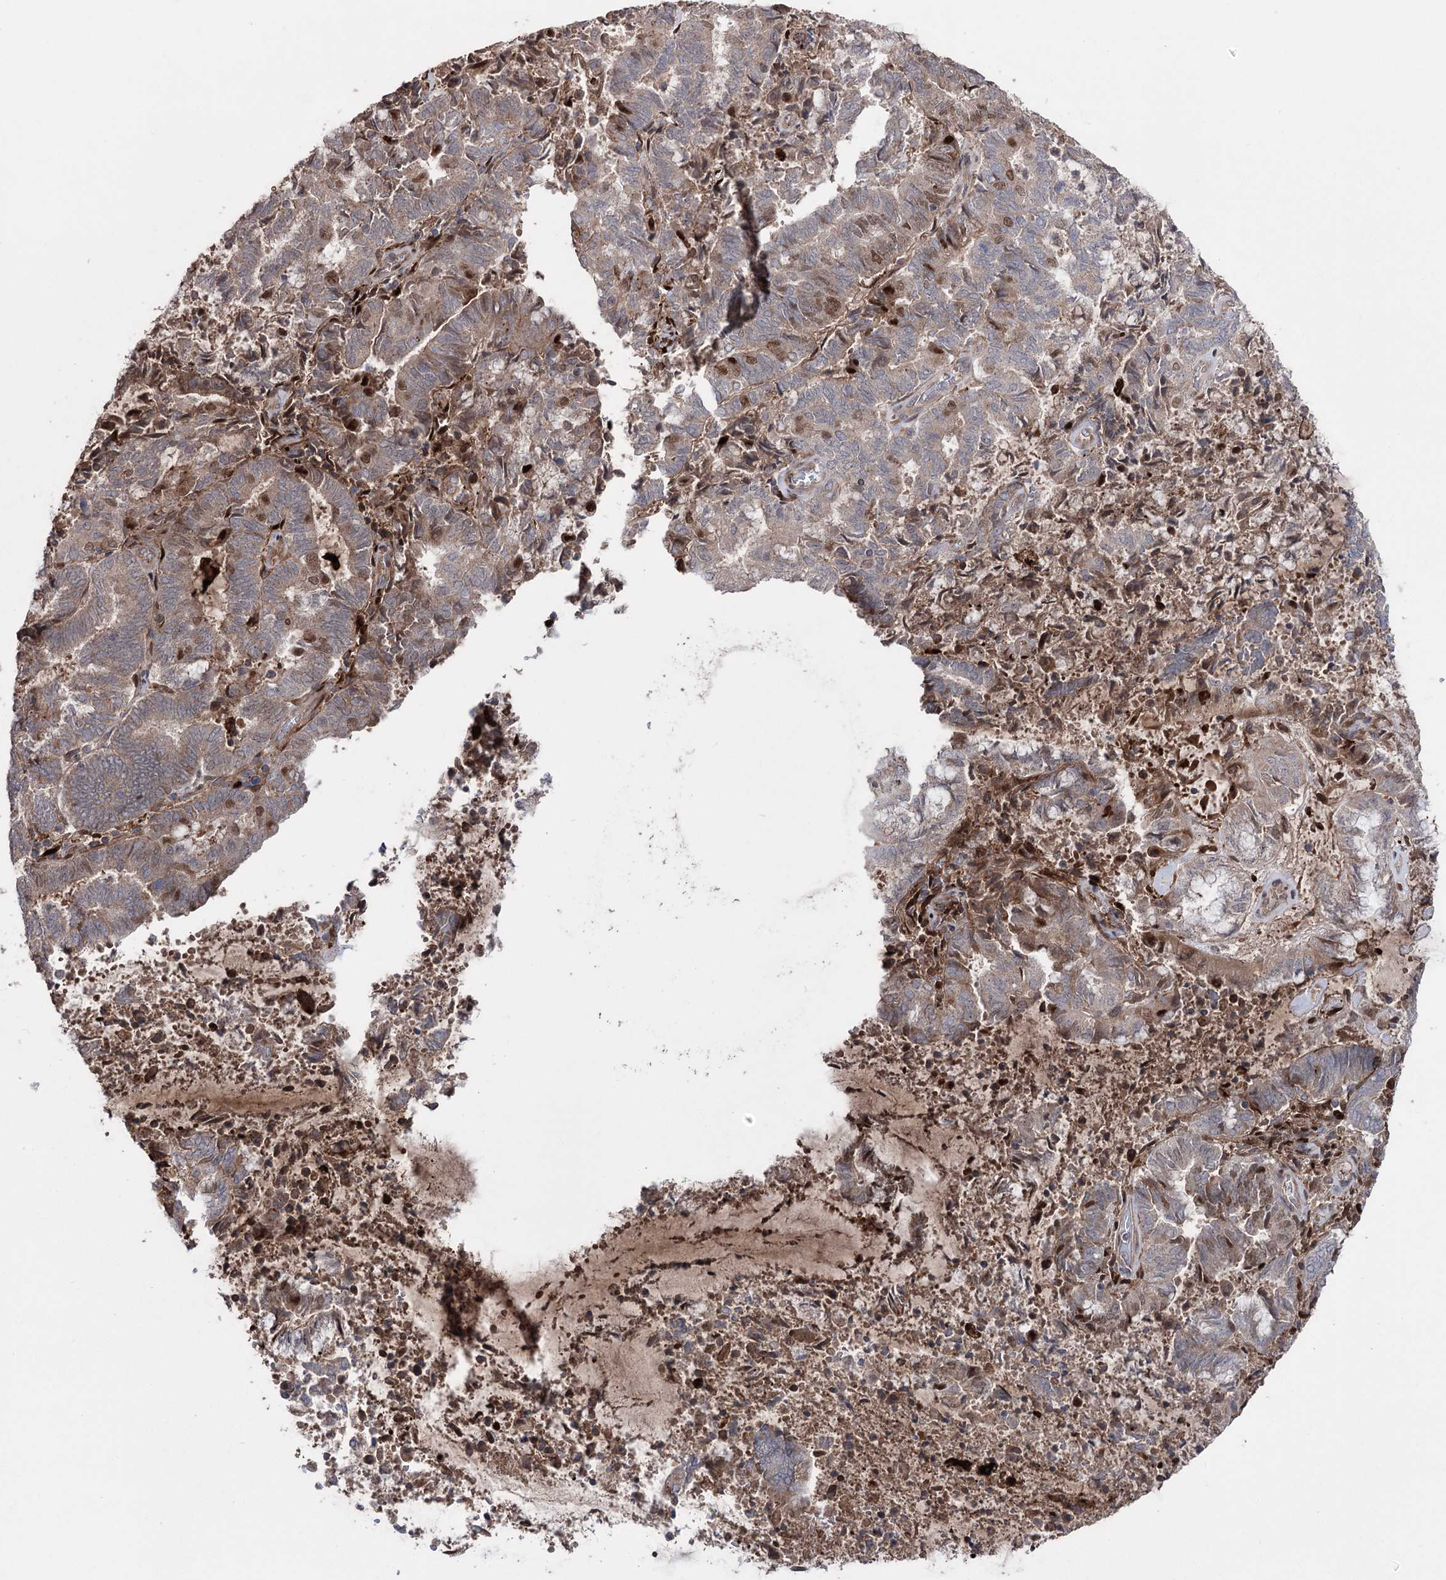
{"staining": {"intensity": "moderate", "quantity": "<25%", "location": "cytoplasmic/membranous,nuclear"}, "tissue": "endometrial cancer", "cell_type": "Tumor cells", "image_type": "cancer", "snomed": [{"axis": "morphology", "description": "Adenocarcinoma, NOS"}, {"axis": "topography", "description": "Endometrium"}], "caption": "Immunohistochemistry (IHC) histopathology image of neoplastic tissue: endometrial adenocarcinoma stained using immunohistochemistry (IHC) demonstrates low levels of moderate protein expression localized specifically in the cytoplasmic/membranous and nuclear of tumor cells, appearing as a cytoplasmic/membranous and nuclear brown color.", "gene": "OTUD1", "patient": {"sex": "female", "age": 80}}